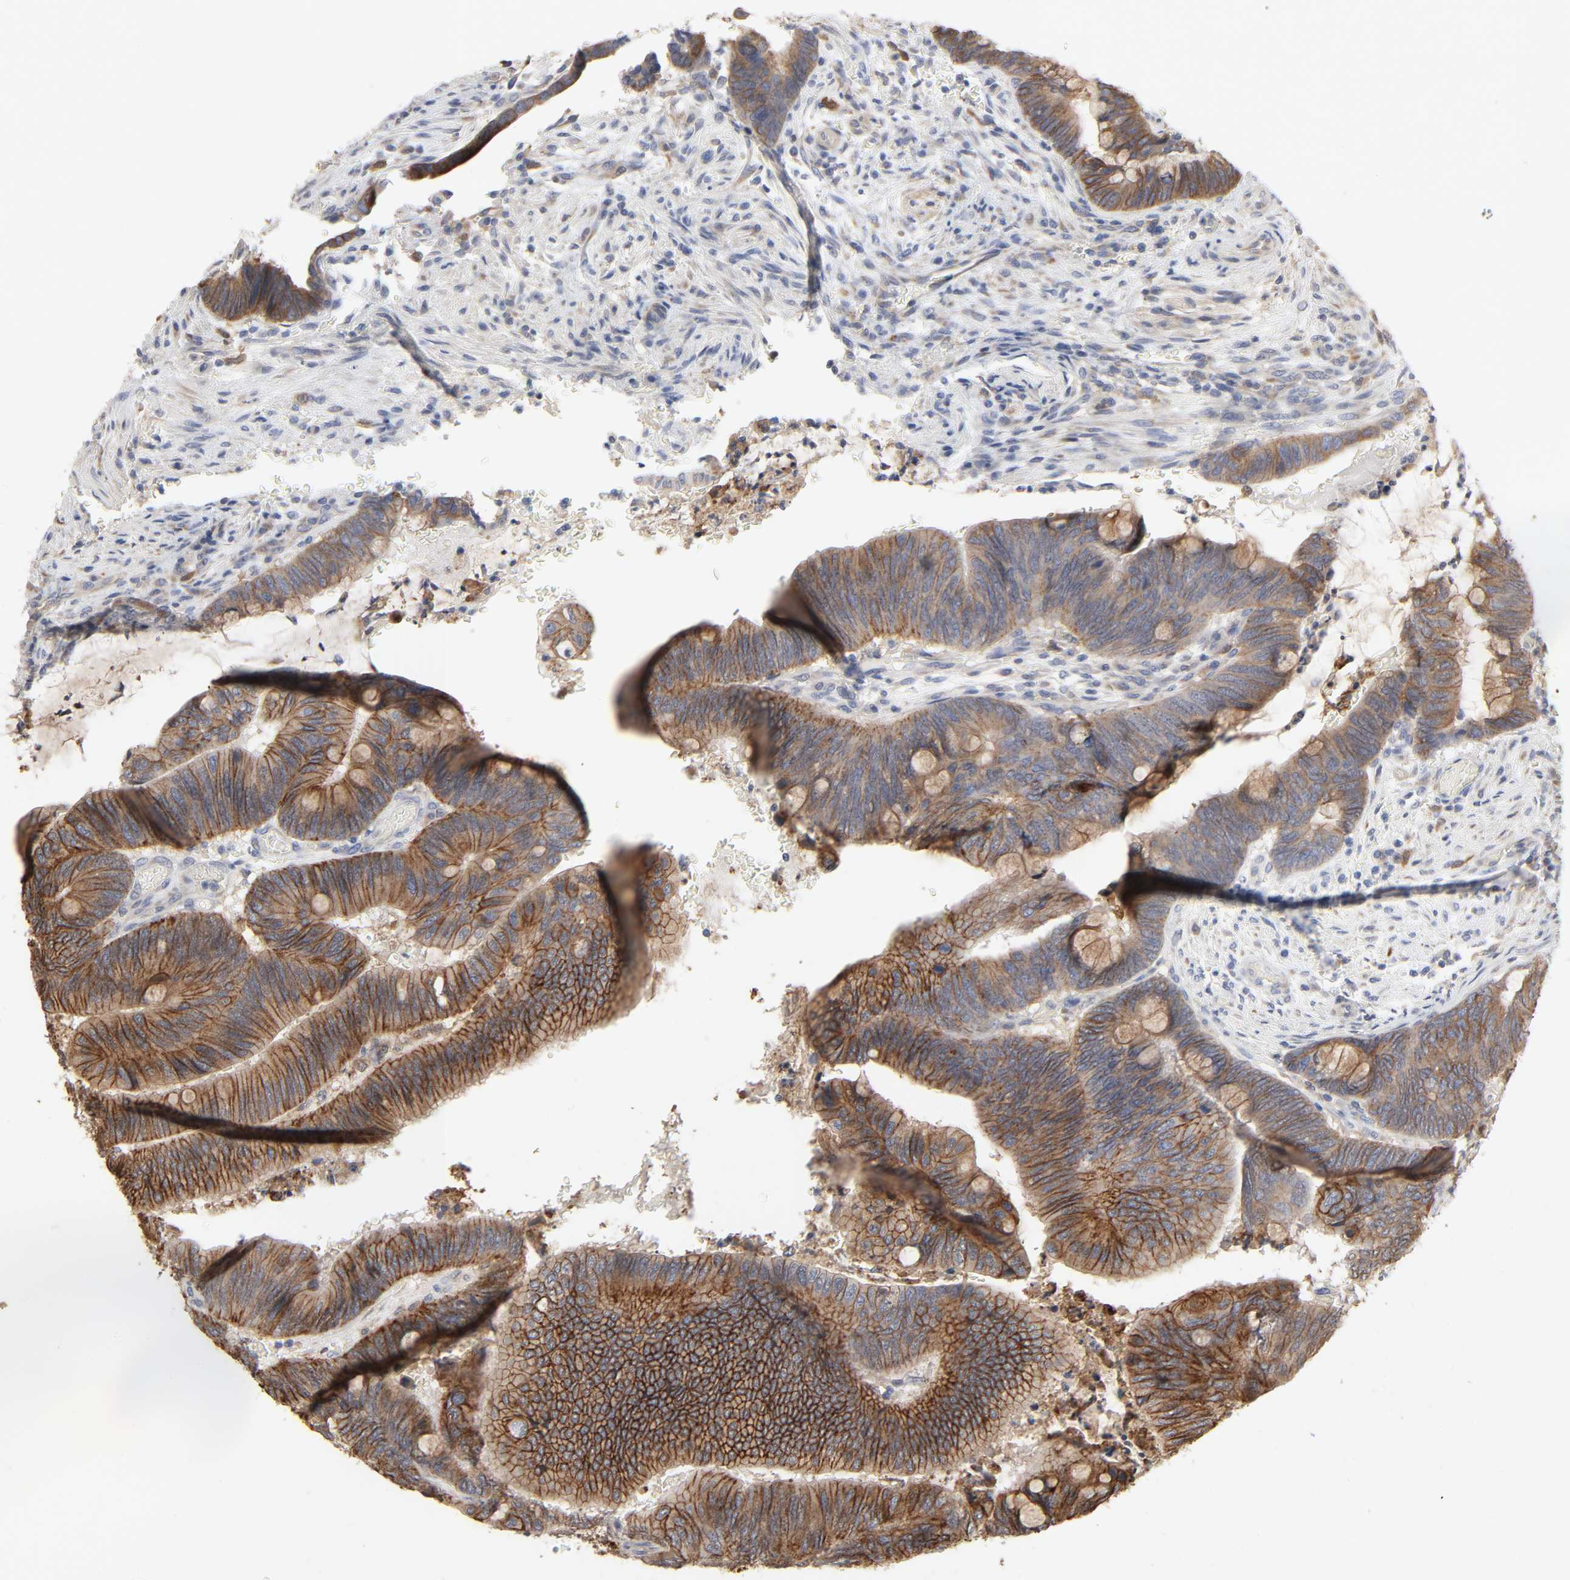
{"staining": {"intensity": "moderate", "quantity": ">75%", "location": "cytoplasmic/membranous"}, "tissue": "colorectal cancer", "cell_type": "Tumor cells", "image_type": "cancer", "snomed": [{"axis": "morphology", "description": "Normal tissue, NOS"}, {"axis": "morphology", "description": "Adenocarcinoma, NOS"}, {"axis": "topography", "description": "Rectum"}], "caption": "Protein expression analysis of human colorectal cancer (adenocarcinoma) reveals moderate cytoplasmic/membranous positivity in about >75% of tumor cells. (Stains: DAB (3,3'-diaminobenzidine) in brown, nuclei in blue, Microscopy: brightfield microscopy at high magnification).", "gene": "NDRG2", "patient": {"sex": "male", "age": 92}}